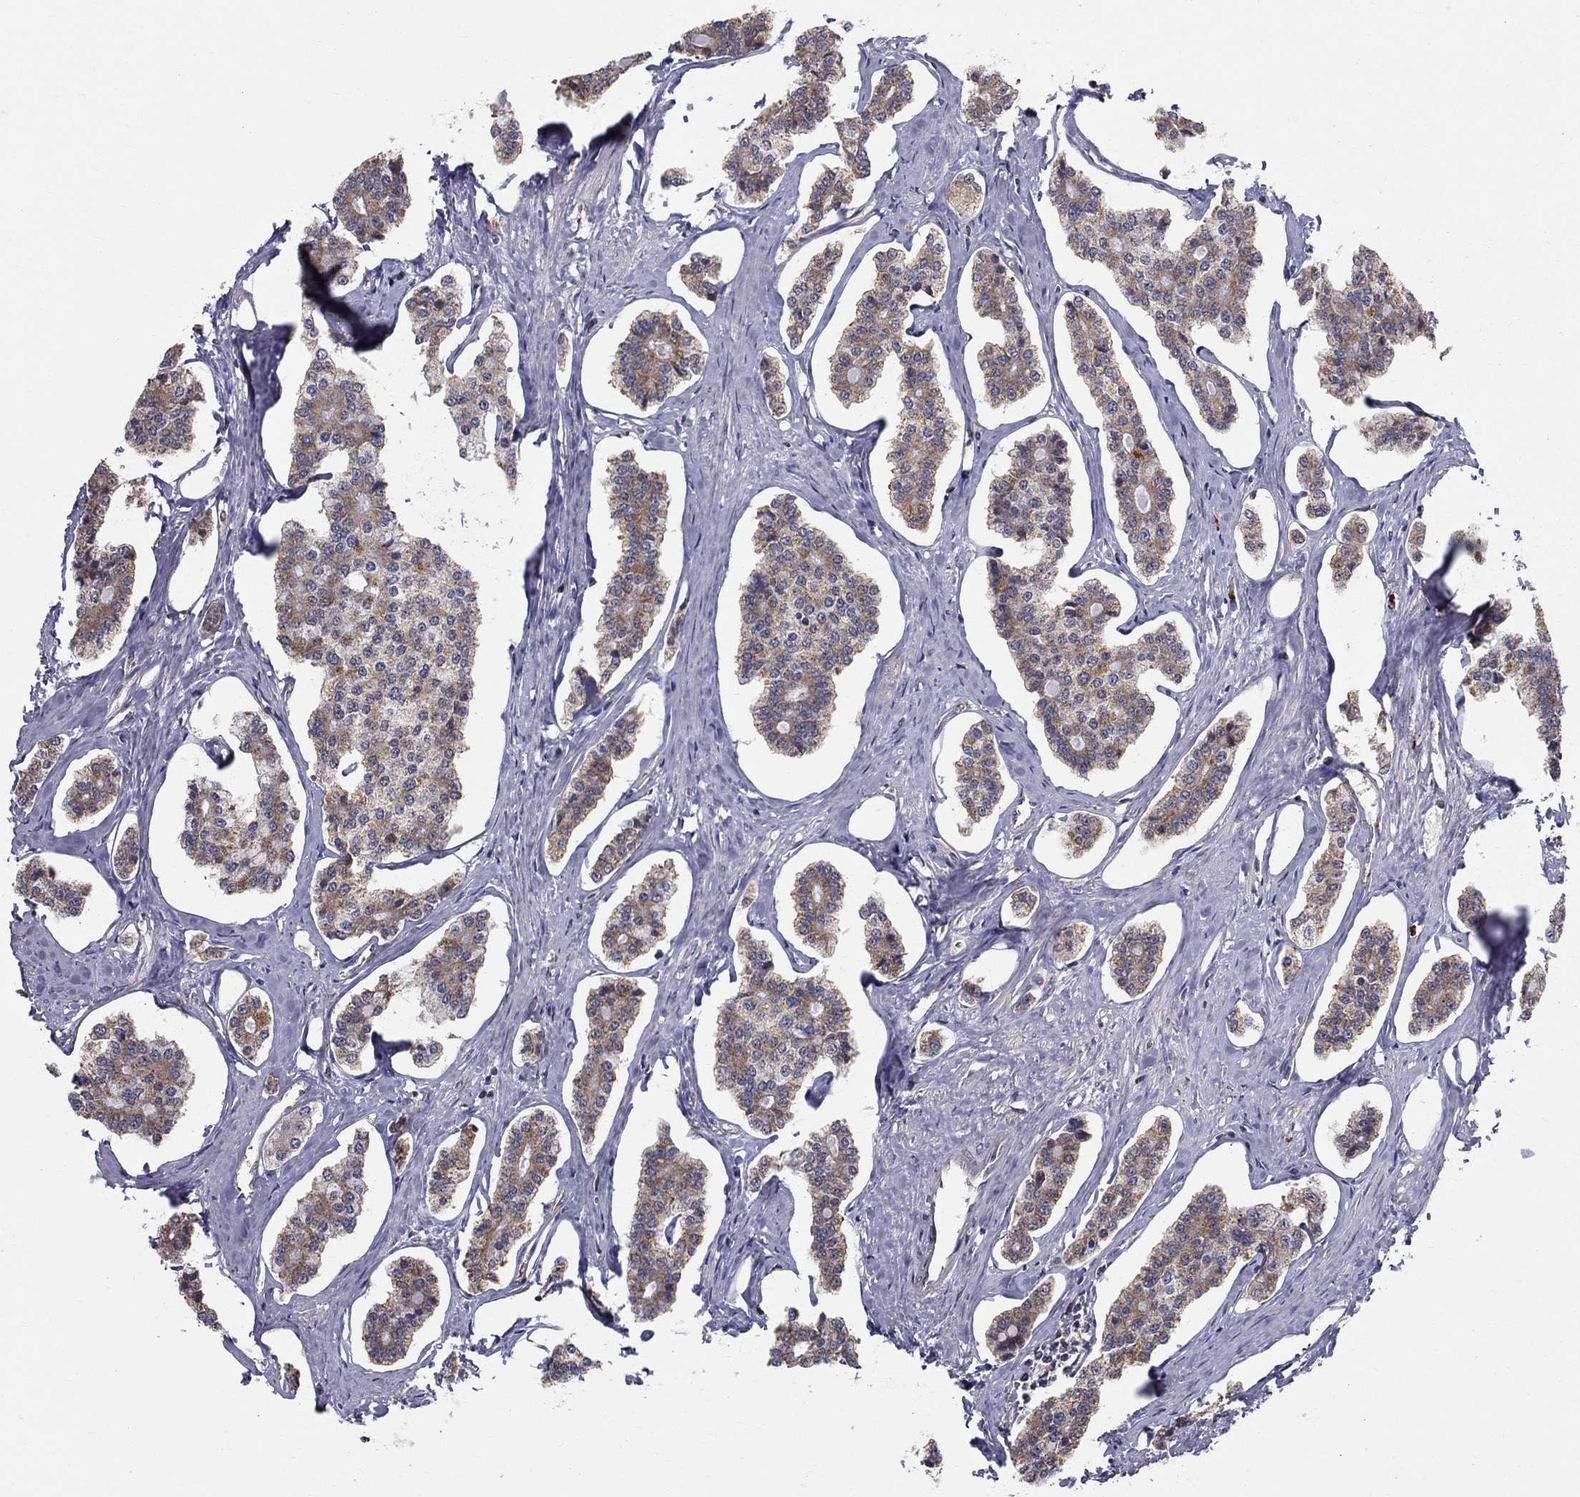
{"staining": {"intensity": "moderate", "quantity": "25%-75%", "location": "cytoplasmic/membranous"}, "tissue": "carcinoid", "cell_type": "Tumor cells", "image_type": "cancer", "snomed": [{"axis": "morphology", "description": "Carcinoid, malignant, NOS"}, {"axis": "topography", "description": "Small intestine"}], "caption": "This is a micrograph of immunohistochemistry (IHC) staining of carcinoid, which shows moderate positivity in the cytoplasmic/membranous of tumor cells.", "gene": "PRDX4", "patient": {"sex": "female", "age": 65}}